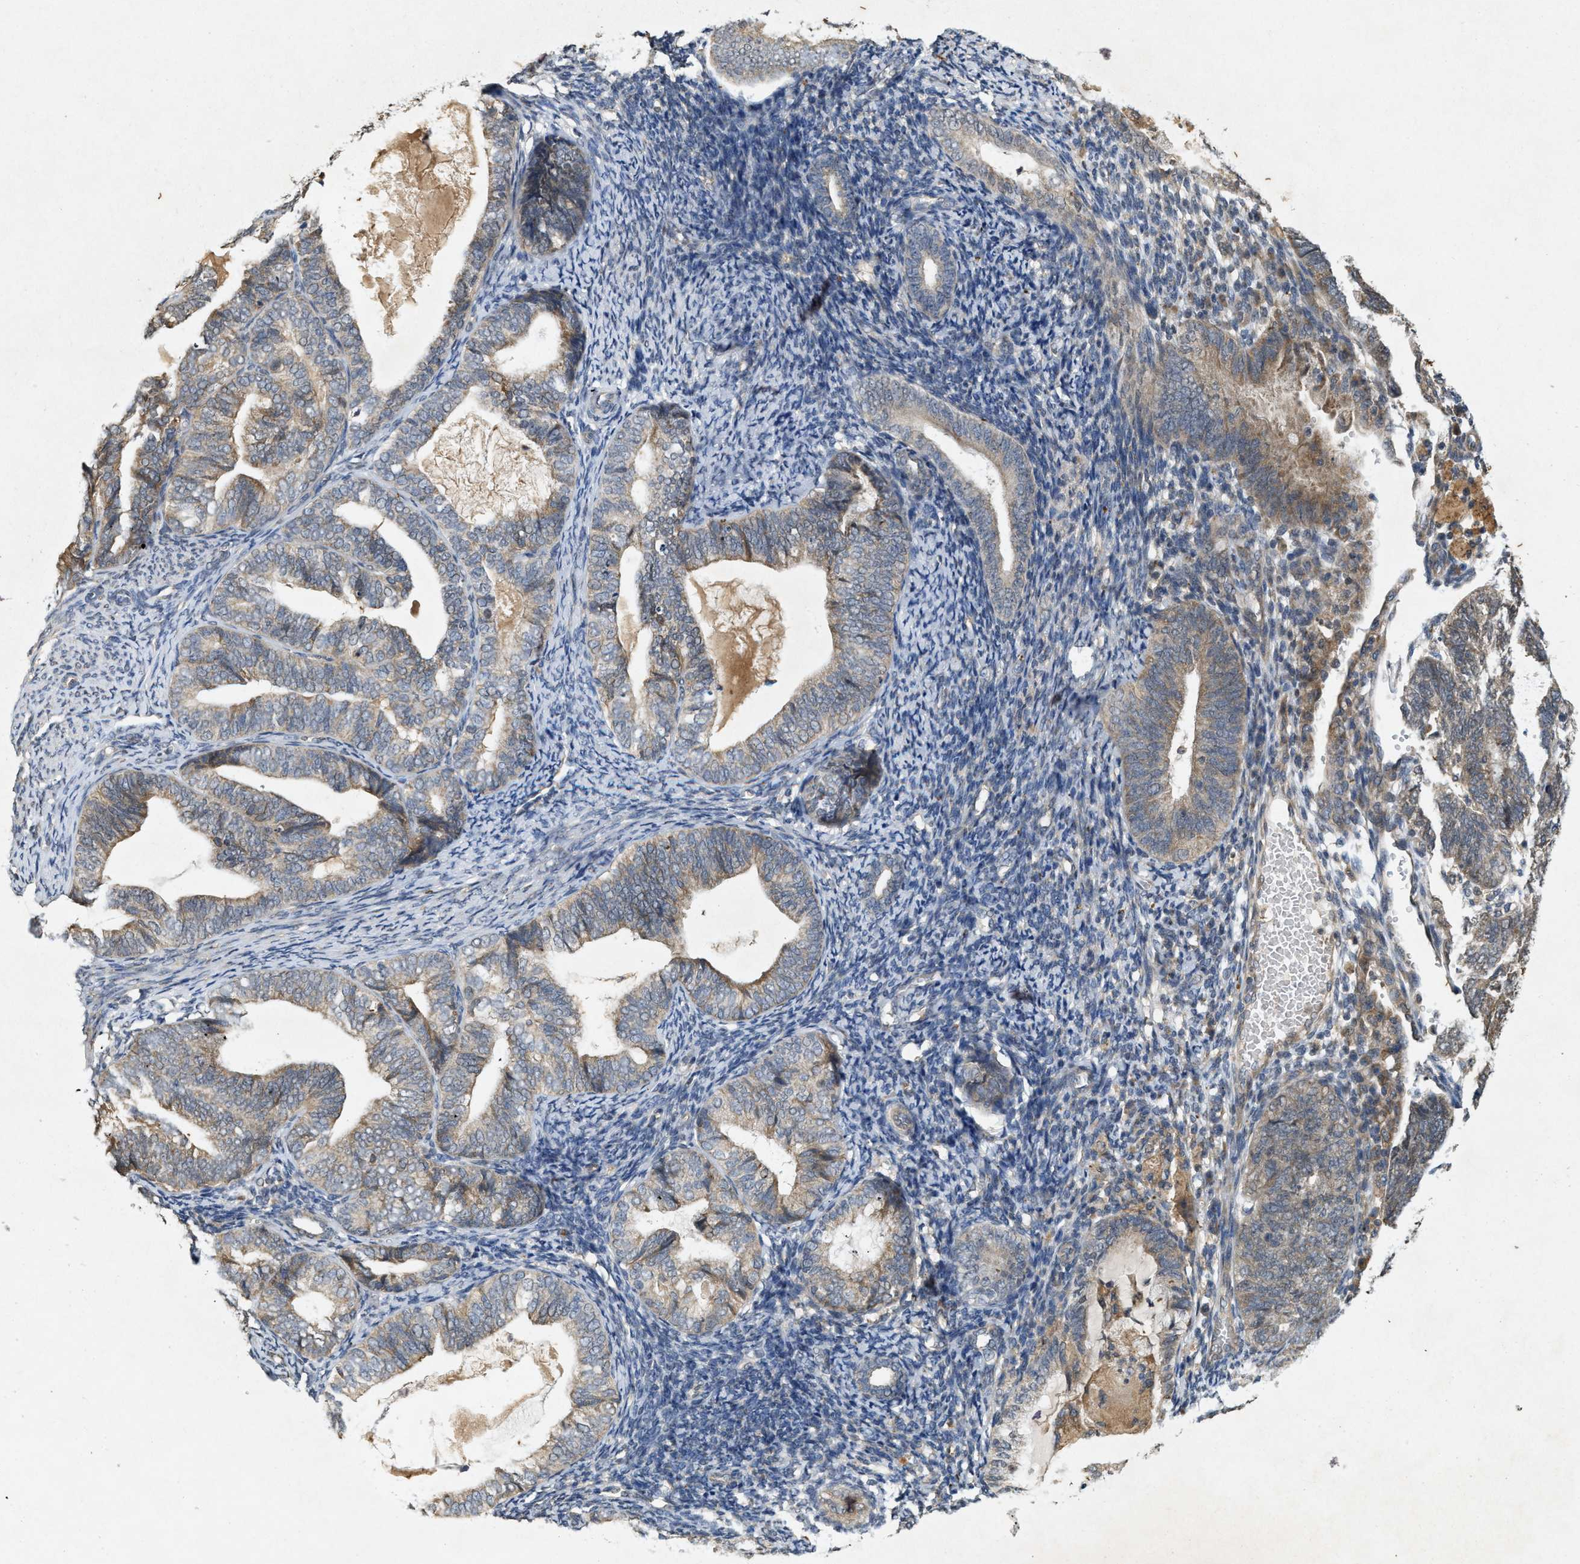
{"staining": {"intensity": "moderate", "quantity": ">75%", "location": "cytoplasmic/membranous"}, "tissue": "endometrial cancer", "cell_type": "Tumor cells", "image_type": "cancer", "snomed": [{"axis": "morphology", "description": "Adenocarcinoma, NOS"}, {"axis": "topography", "description": "Uterus"}], "caption": "Human endometrial cancer (adenocarcinoma) stained with a brown dye shows moderate cytoplasmic/membranous positive staining in approximately >75% of tumor cells.", "gene": "KIF21A", "patient": {"sex": "female", "age": 60}}